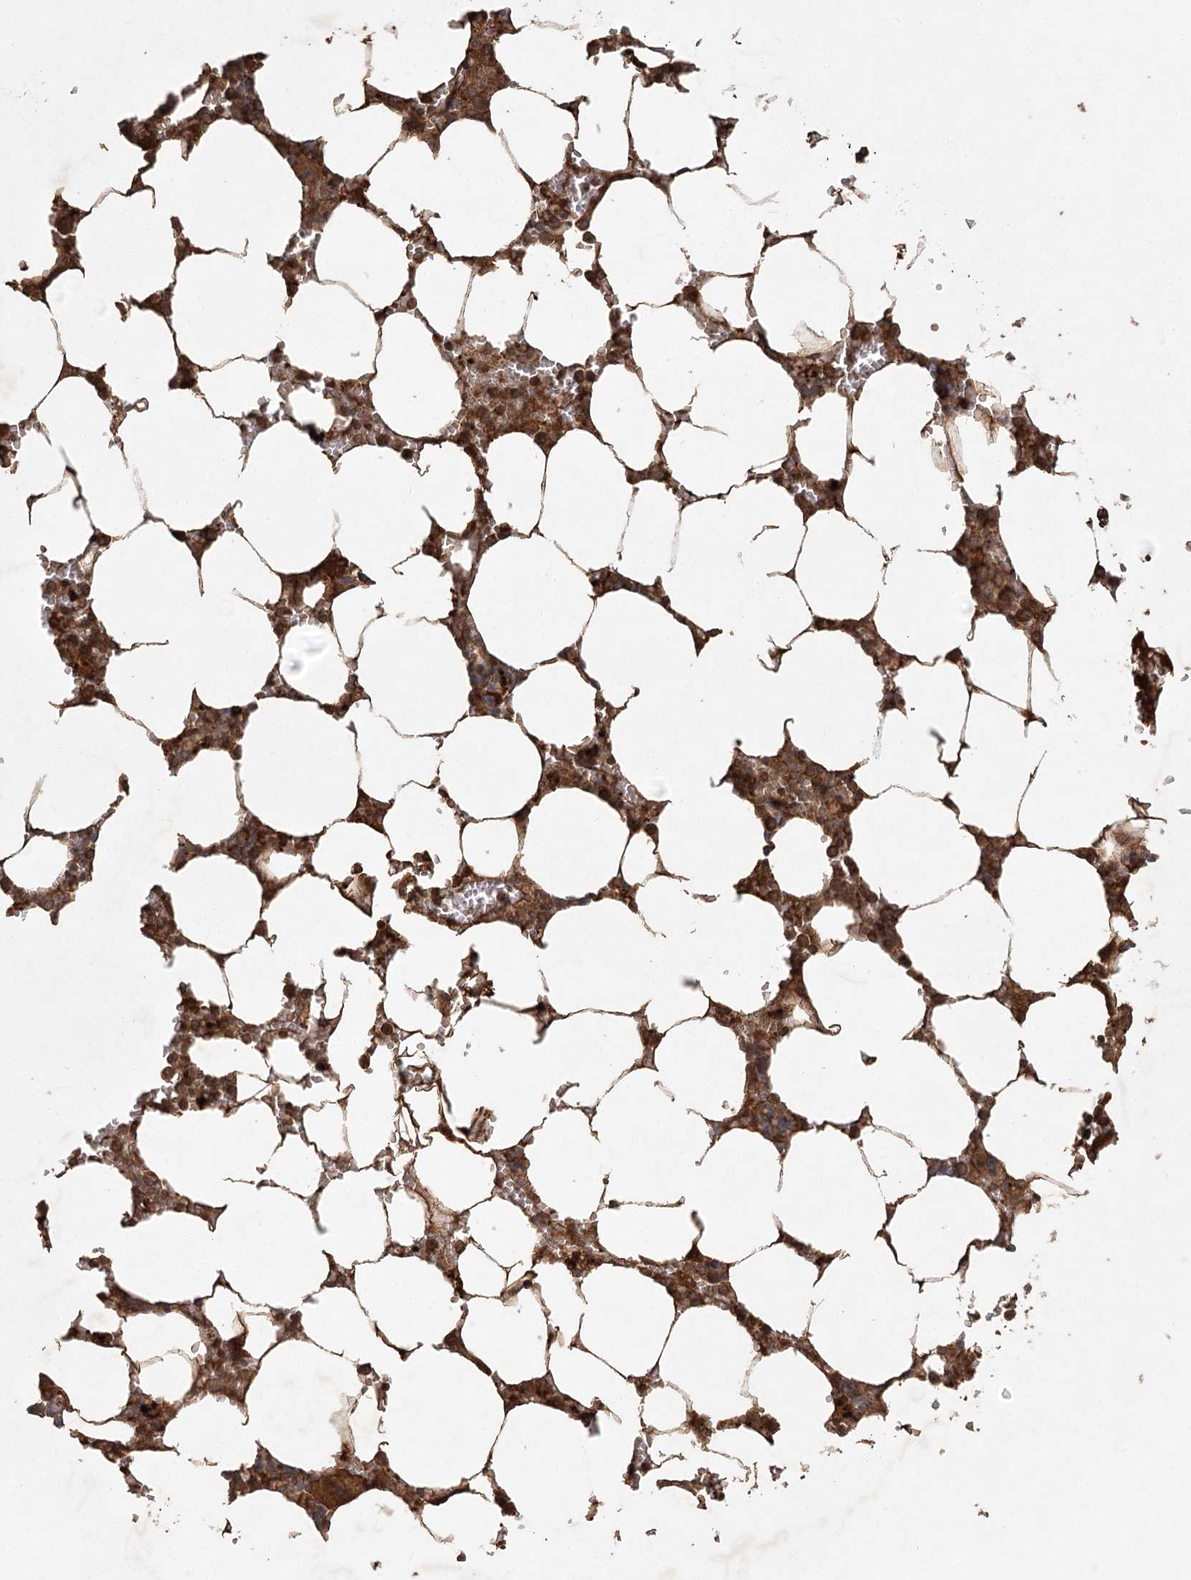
{"staining": {"intensity": "moderate", "quantity": ">75%", "location": "cytoplasmic/membranous"}, "tissue": "bone marrow", "cell_type": "Hematopoietic cells", "image_type": "normal", "snomed": [{"axis": "morphology", "description": "Normal tissue, NOS"}, {"axis": "topography", "description": "Bone marrow"}], "caption": "Protein analysis of benign bone marrow exhibits moderate cytoplasmic/membranous positivity in approximately >75% of hematopoietic cells.", "gene": "ARL13A", "patient": {"sex": "male", "age": 70}}